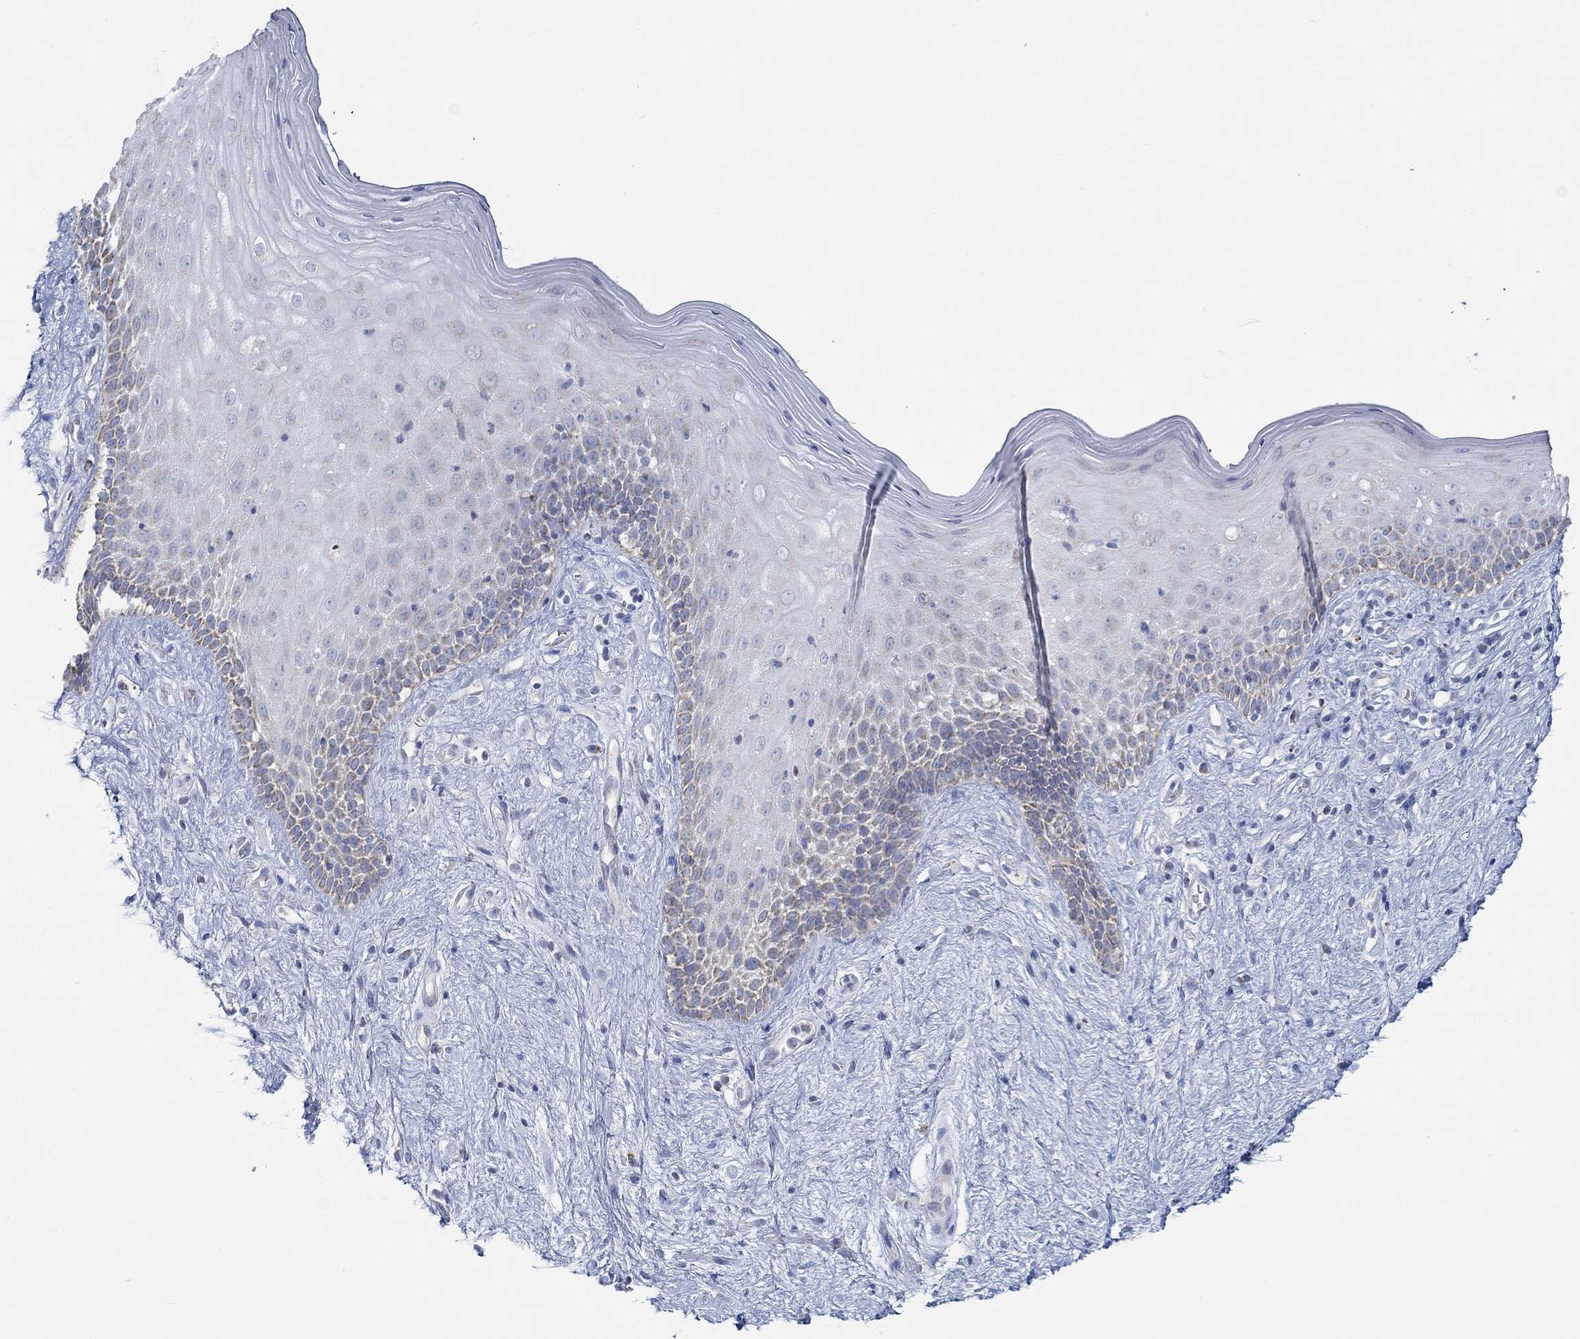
{"staining": {"intensity": "negative", "quantity": "none", "location": "none"}, "tissue": "vagina", "cell_type": "Squamous epithelial cells", "image_type": "normal", "snomed": [{"axis": "morphology", "description": "Normal tissue, NOS"}, {"axis": "topography", "description": "Vagina"}], "caption": "Immunohistochemical staining of normal human vagina demonstrates no significant staining in squamous epithelial cells.", "gene": "GLOD5", "patient": {"sex": "female", "age": 47}}